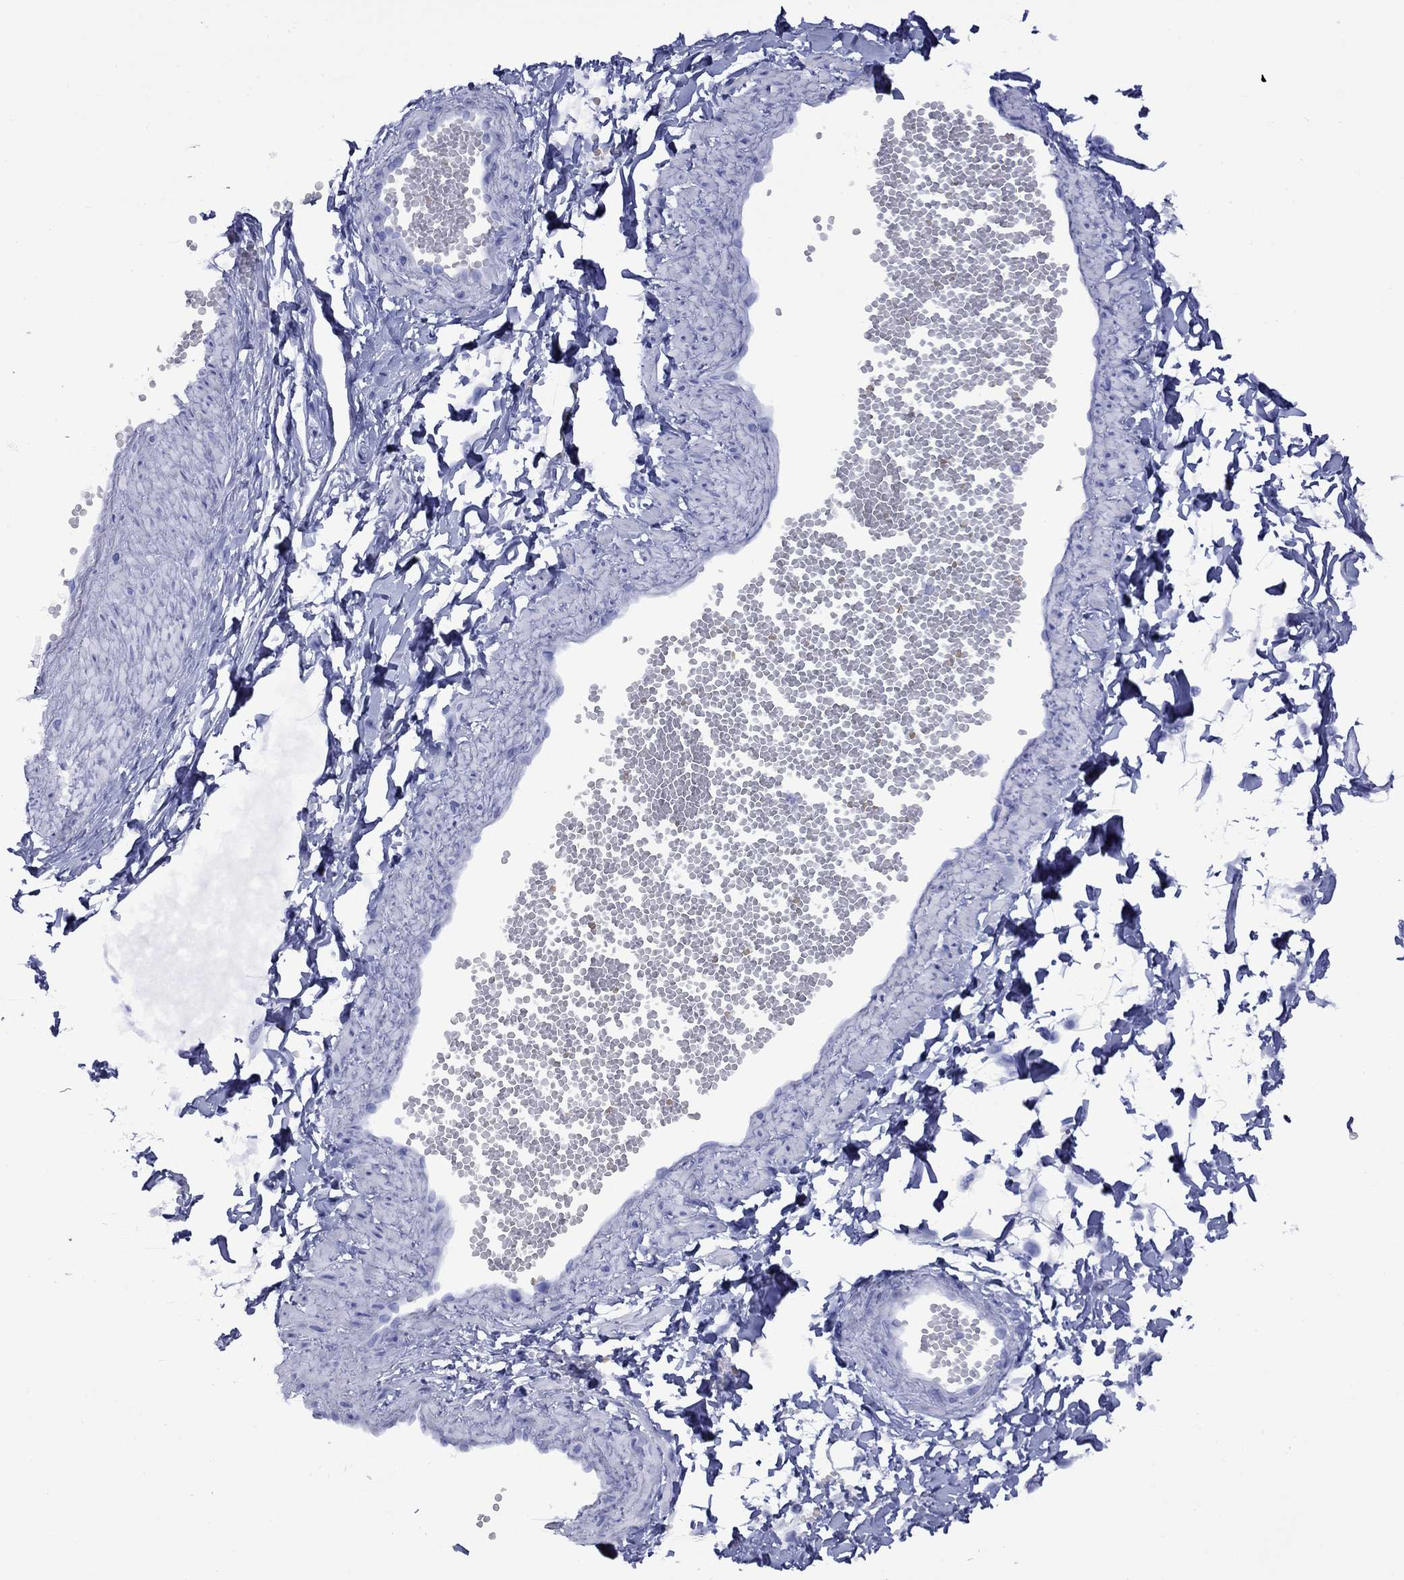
{"staining": {"intensity": "negative", "quantity": "none", "location": "none"}, "tissue": "adipose tissue", "cell_type": "Adipocytes", "image_type": "normal", "snomed": [{"axis": "morphology", "description": "Normal tissue, NOS"}, {"axis": "topography", "description": "Smooth muscle"}, {"axis": "topography", "description": "Peripheral nerve tissue"}], "caption": "The image displays no significant expression in adipocytes of adipose tissue.", "gene": "ROM1", "patient": {"sex": "male", "age": 22}}